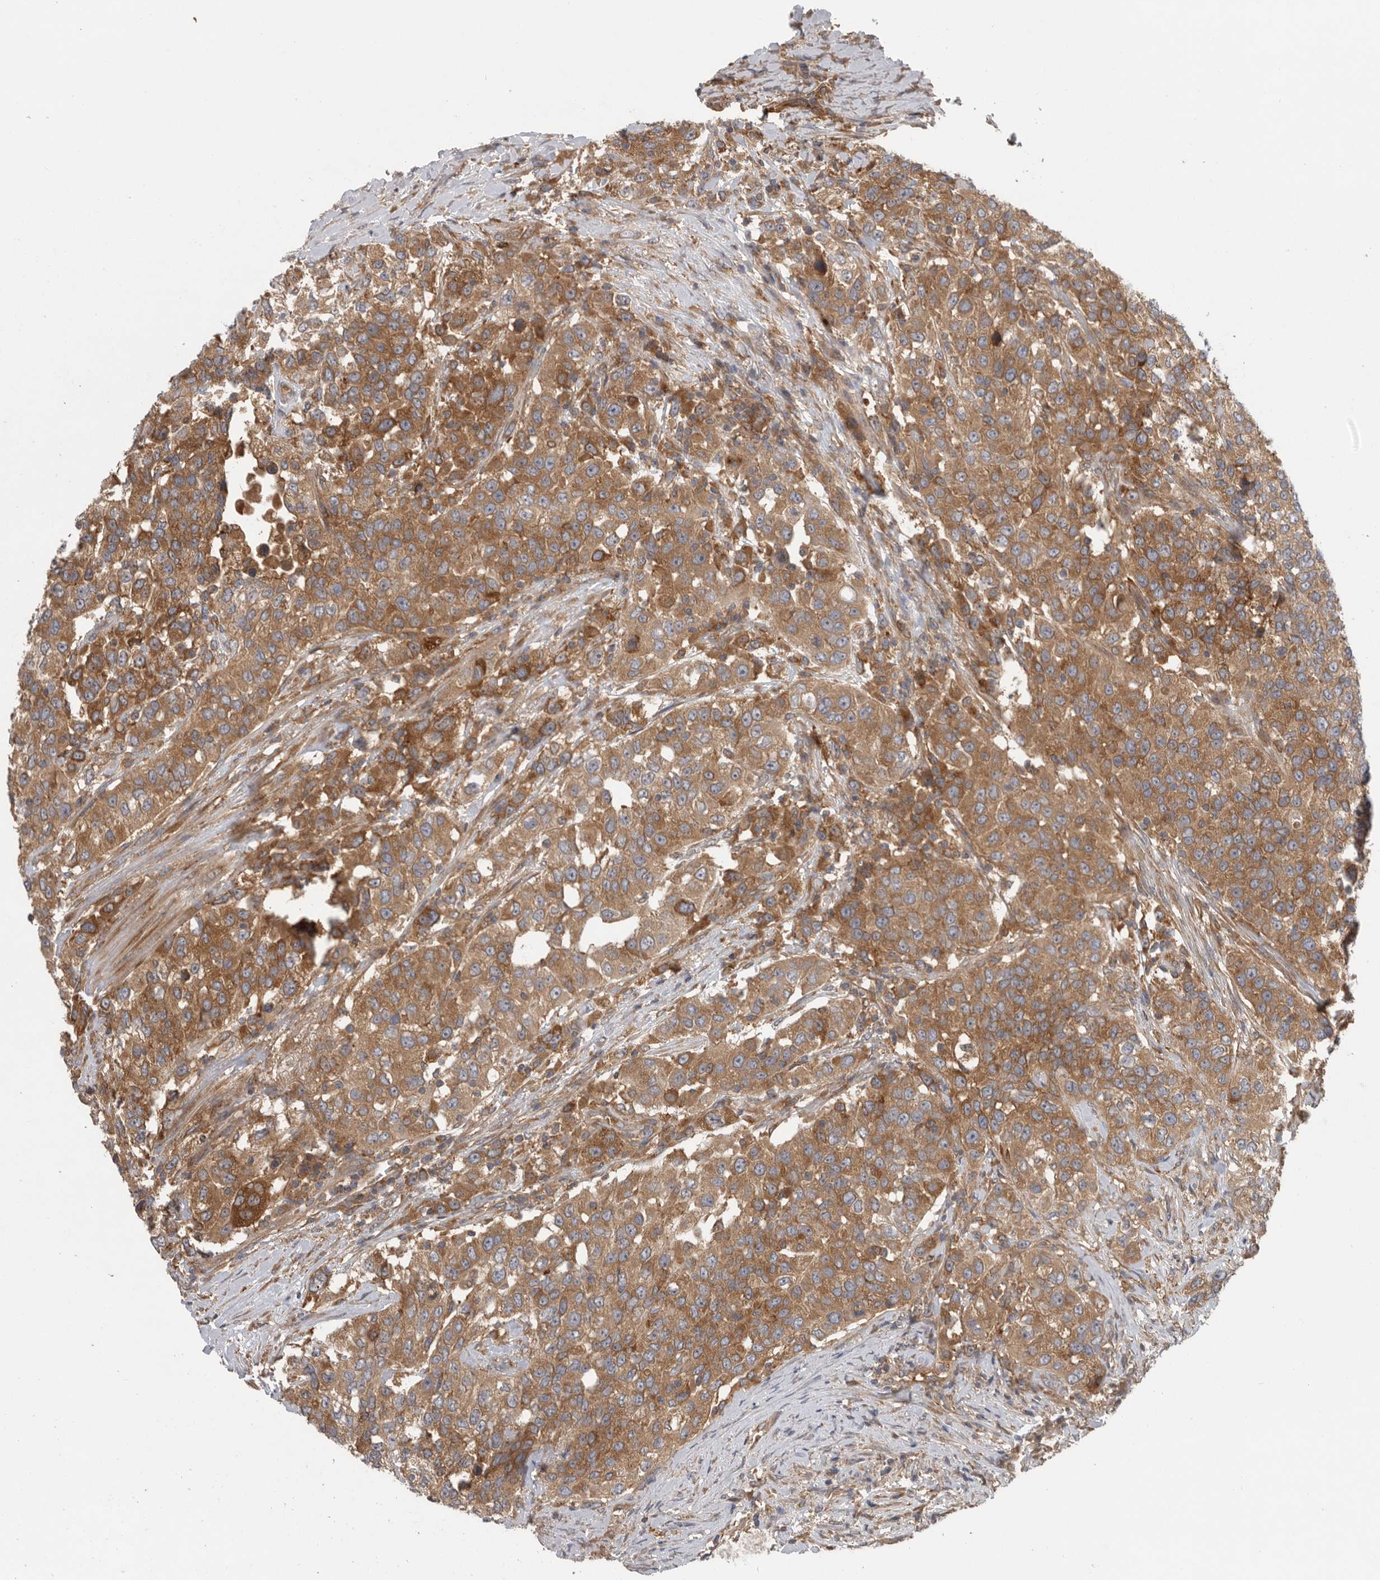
{"staining": {"intensity": "strong", "quantity": ">75%", "location": "cytoplasmic/membranous"}, "tissue": "urothelial cancer", "cell_type": "Tumor cells", "image_type": "cancer", "snomed": [{"axis": "morphology", "description": "Urothelial carcinoma, High grade"}, {"axis": "topography", "description": "Urinary bladder"}], "caption": "A micrograph of human high-grade urothelial carcinoma stained for a protein displays strong cytoplasmic/membranous brown staining in tumor cells.", "gene": "C1orf109", "patient": {"sex": "female", "age": 80}}